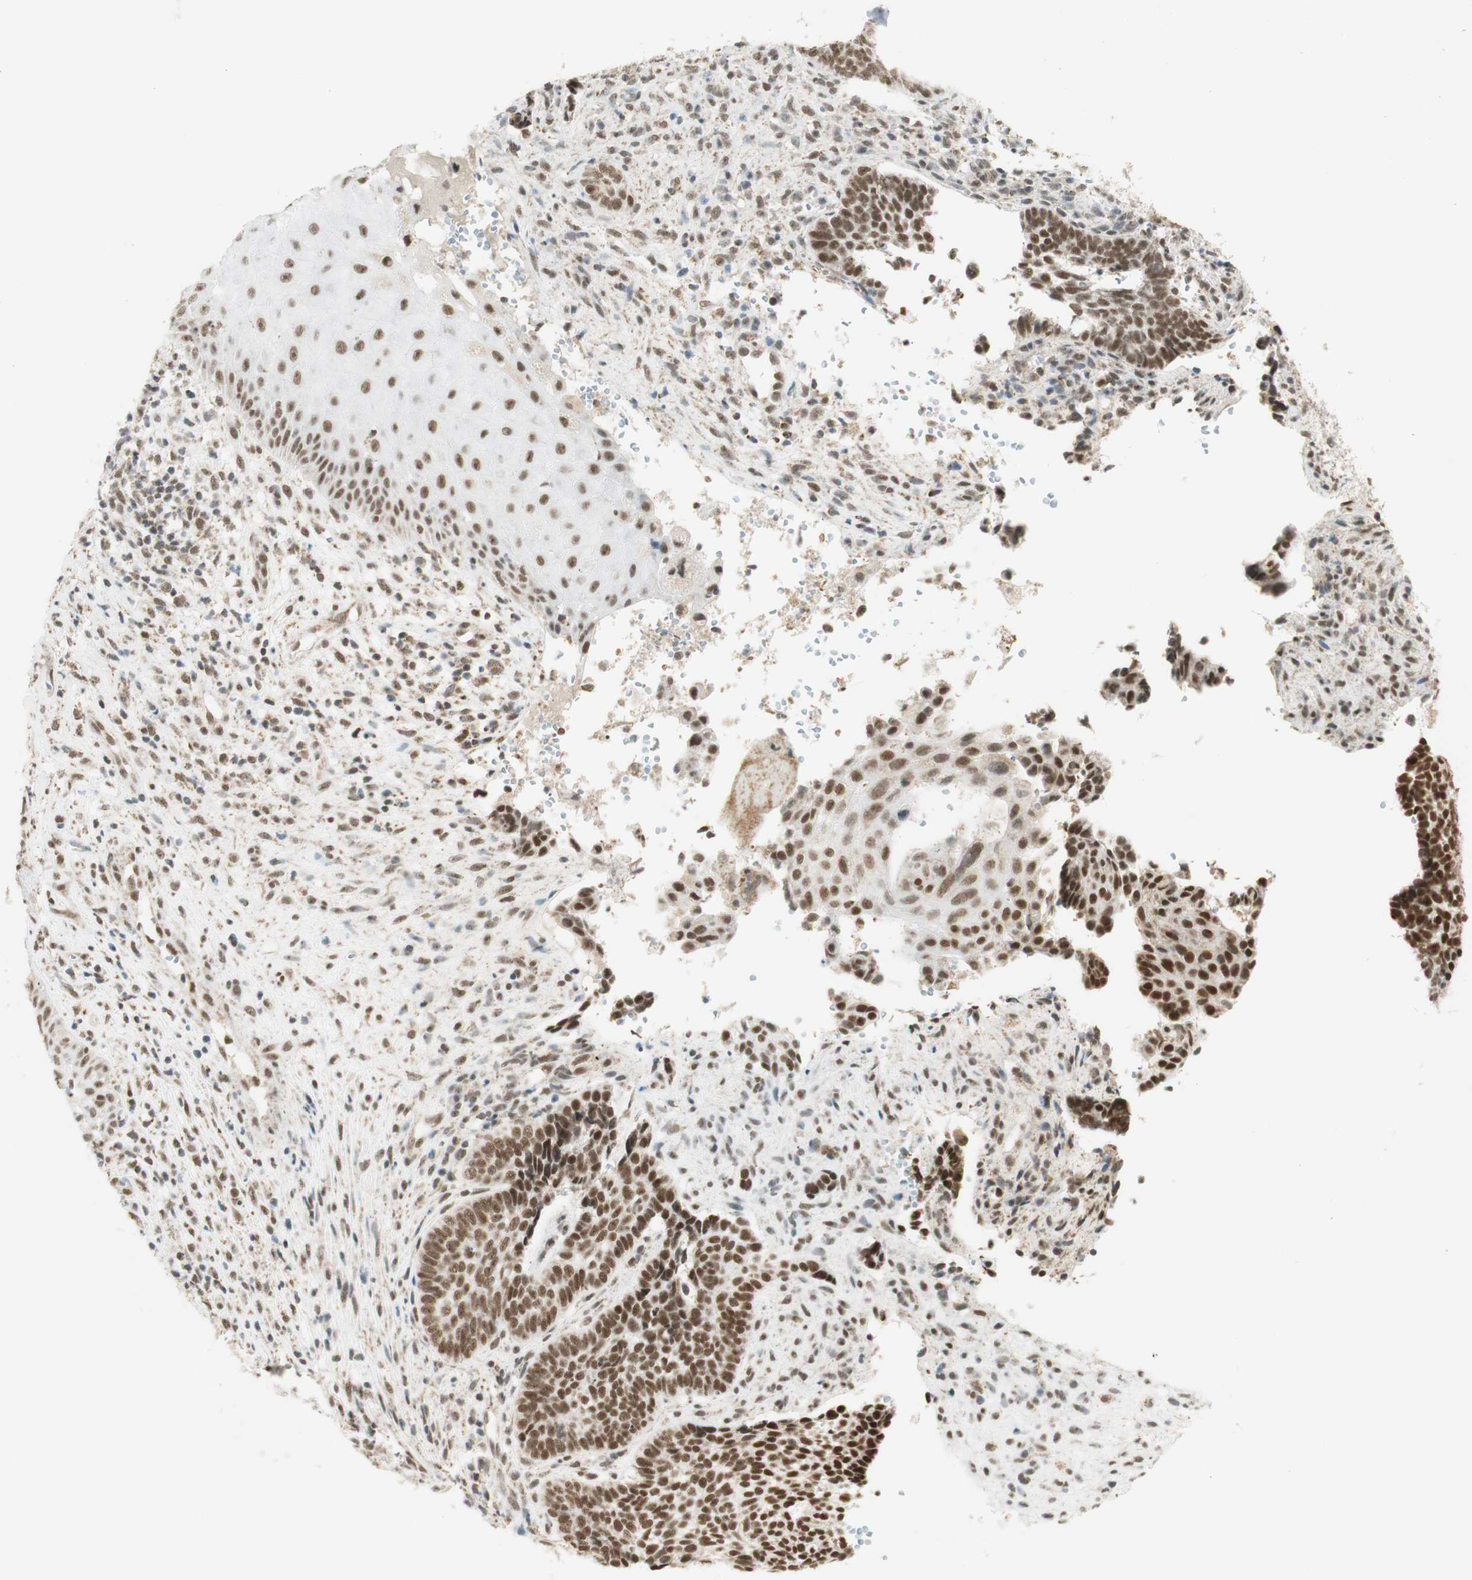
{"staining": {"intensity": "moderate", "quantity": ">75%", "location": "nuclear"}, "tissue": "skin cancer", "cell_type": "Tumor cells", "image_type": "cancer", "snomed": [{"axis": "morphology", "description": "Basal cell carcinoma"}, {"axis": "topography", "description": "Skin"}], "caption": "Protein staining by immunohistochemistry demonstrates moderate nuclear expression in approximately >75% of tumor cells in skin cancer. (Stains: DAB in brown, nuclei in blue, Microscopy: brightfield microscopy at high magnification).", "gene": "ZNF782", "patient": {"sex": "male", "age": 84}}